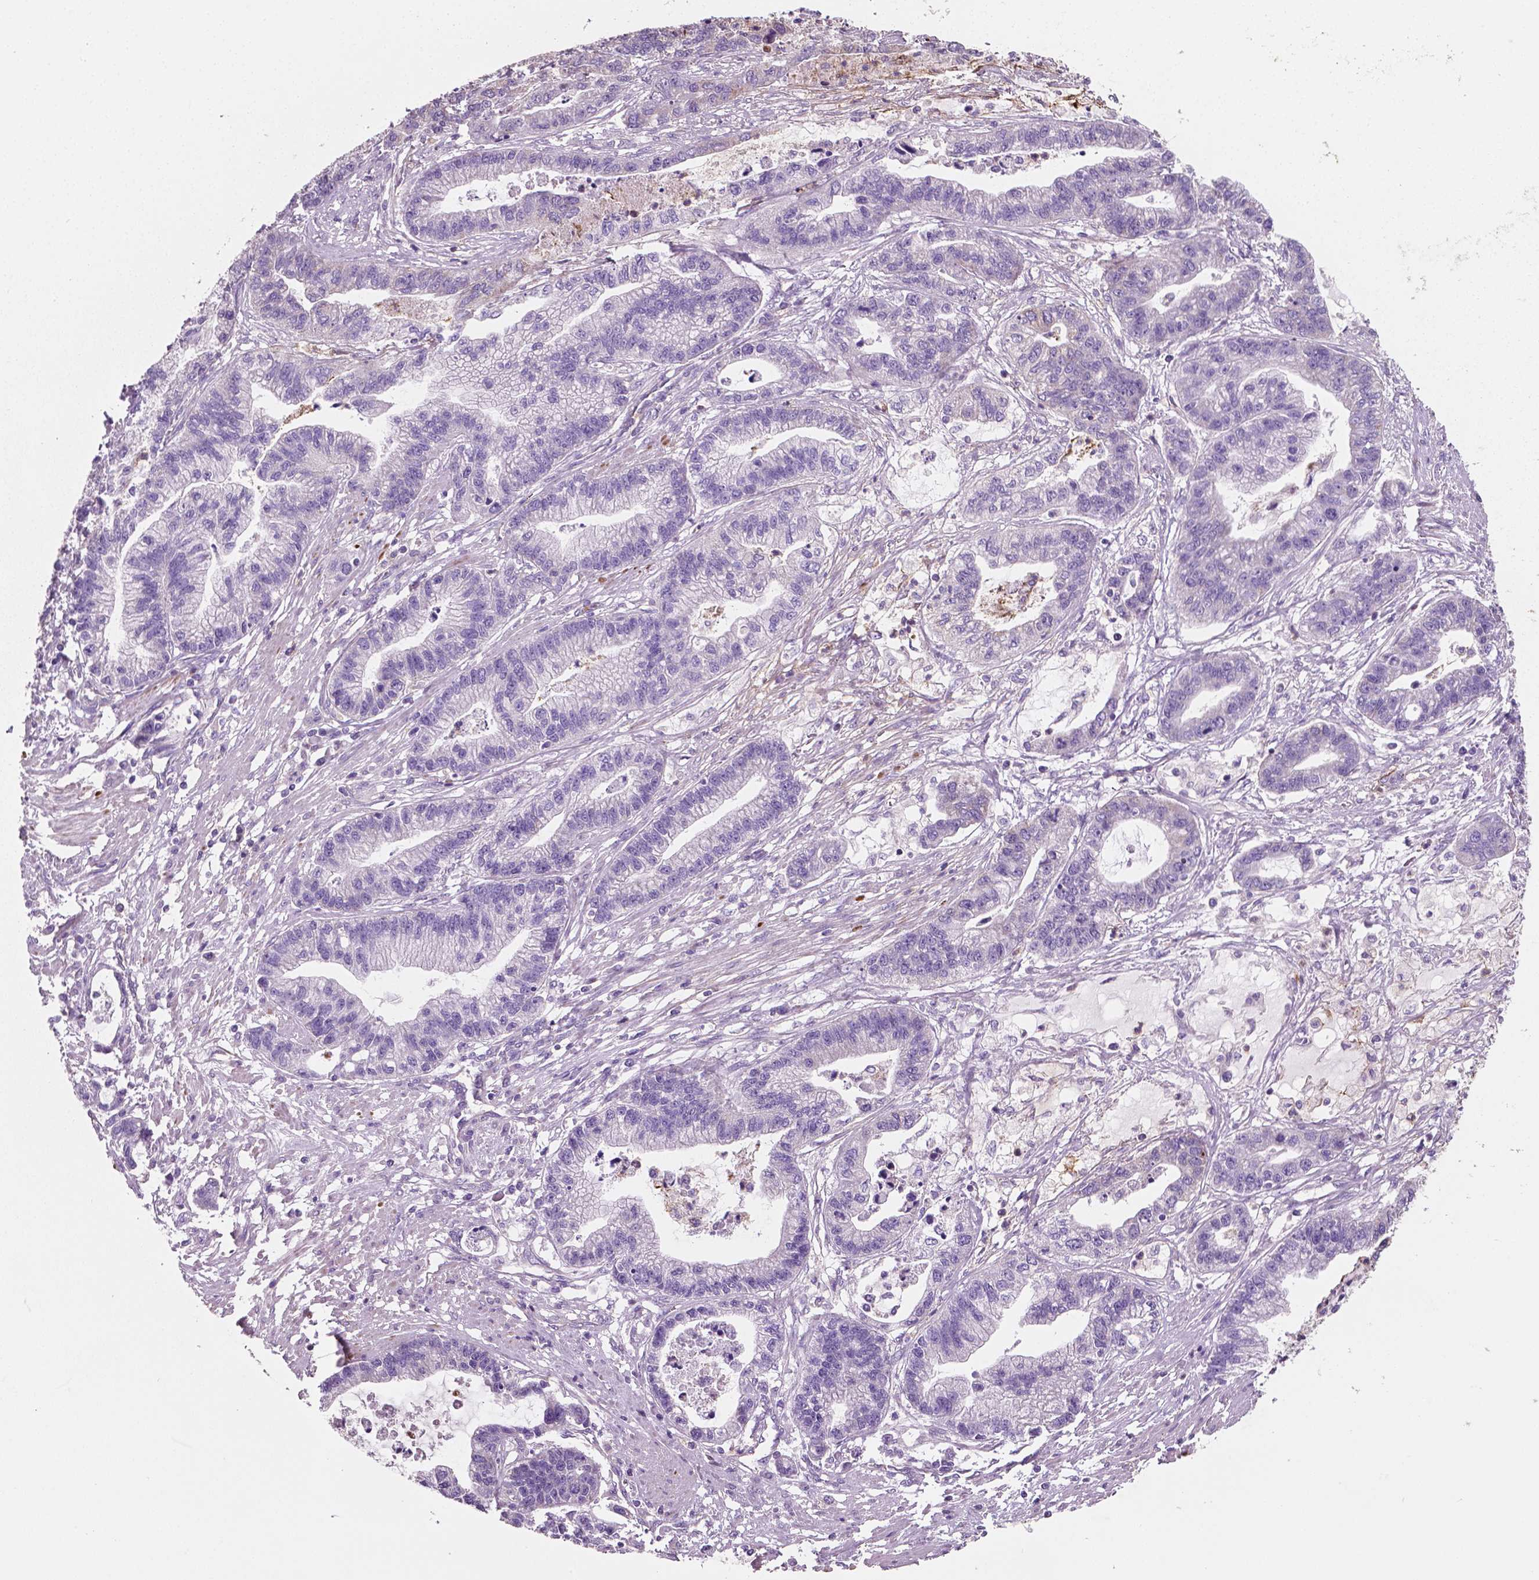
{"staining": {"intensity": "negative", "quantity": "none", "location": "none"}, "tissue": "stomach cancer", "cell_type": "Tumor cells", "image_type": "cancer", "snomed": [{"axis": "morphology", "description": "Adenocarcinoma, NOS"}, {"axis": "topography", "description": "Stomach"}], "caption": "IHC image of adenocarcinoma (stomach) stained for a protein (brown), which displays no positivity in tumor cells.", "gene": "PTX3", "patient": {"sex": "male", "age": 83}}